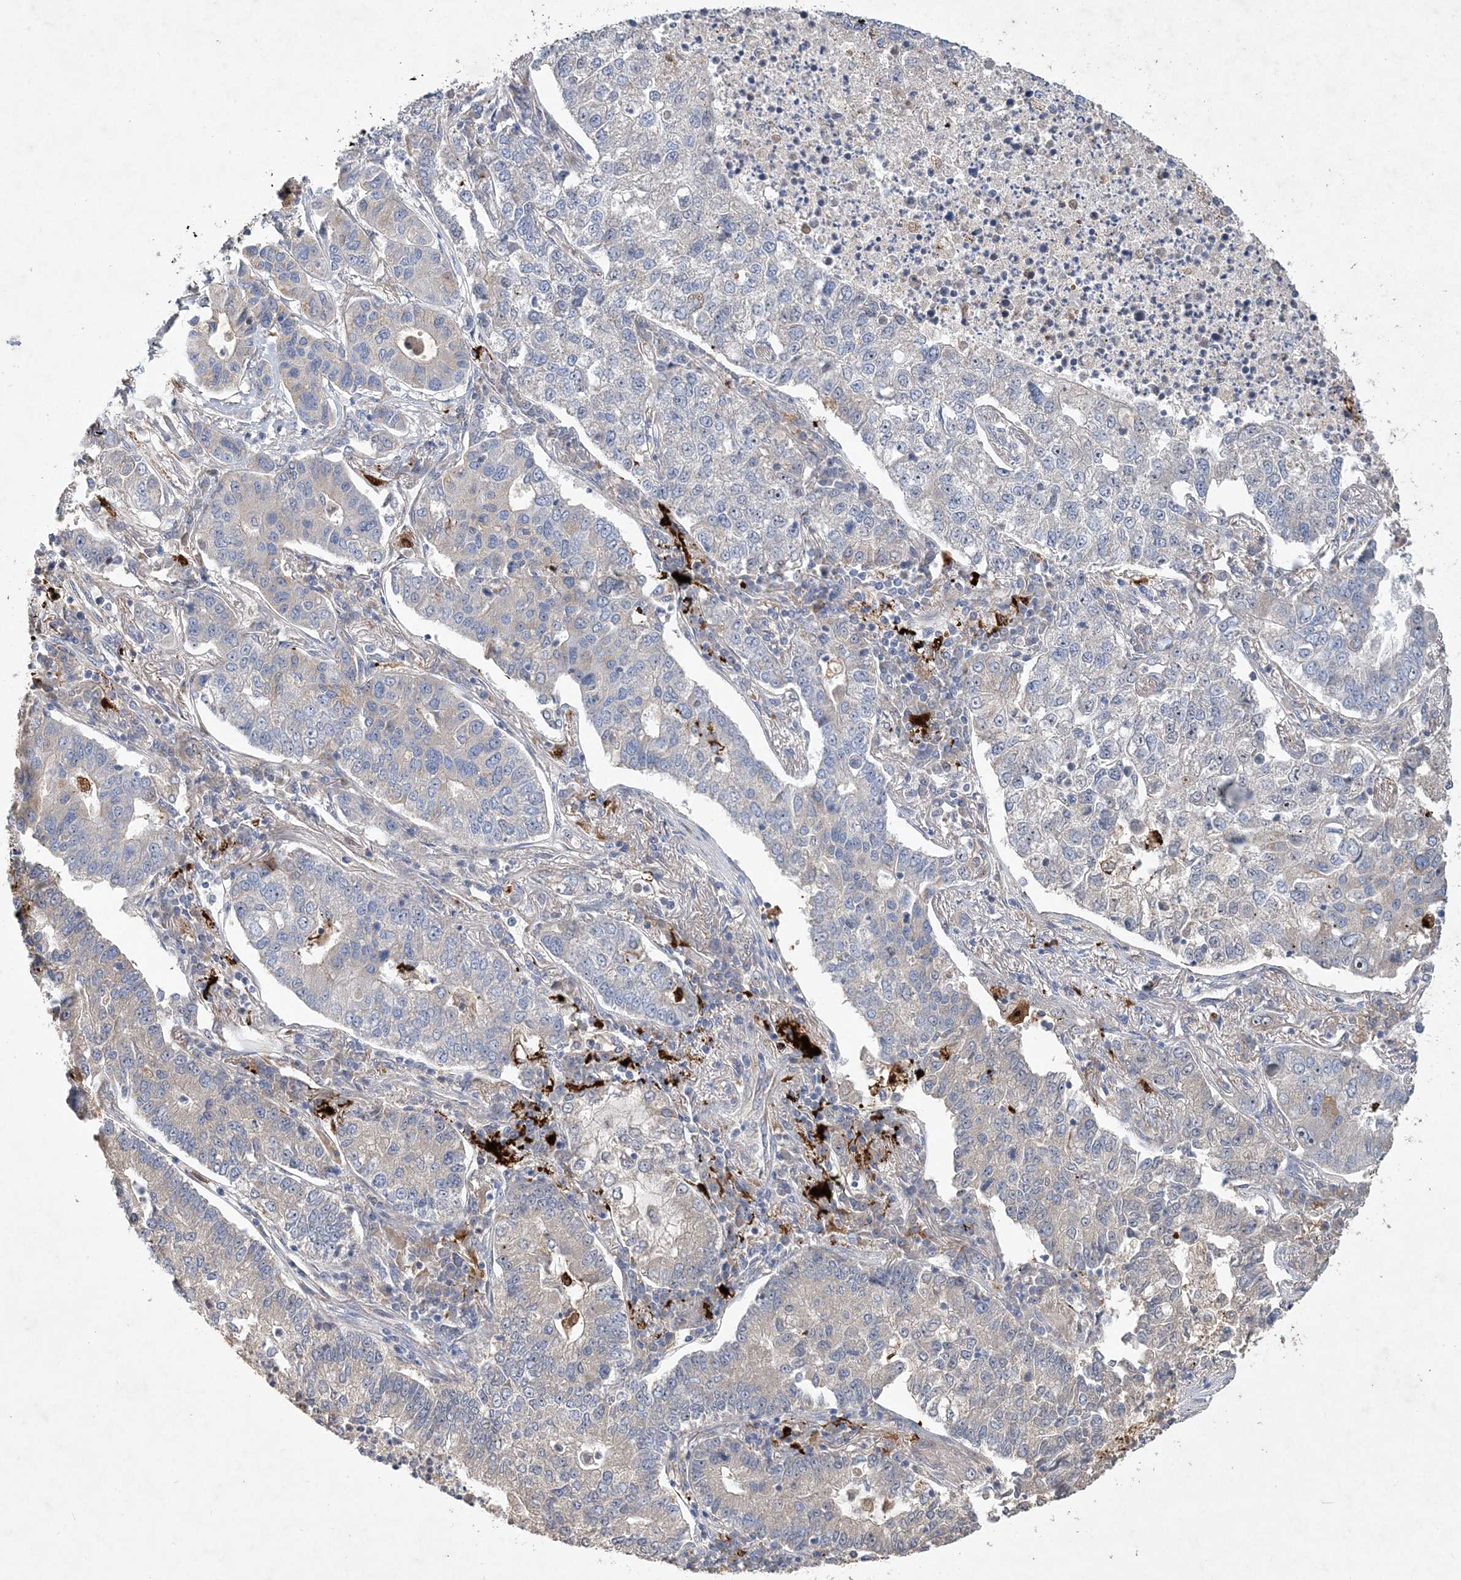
{"staining": {"intensity": "negative", "quantity": "none", "location": "none"}, "tissue": "lung cancer", "cell_type": "Tumor cells", "image_type": "cancer", "snomed": [{"axis": "morphology", "description": "Adenocarcinoma, NOS"}, {"axis": "topography", "description": "Lung"}], "caption": "Human adenocarcinoma (lung) stained for a protein using immunohistochemistry (IHC) displays no staining in tumor cells.", "gene": "FEZ2", "patient": {"sex": "male", "age": 49}}